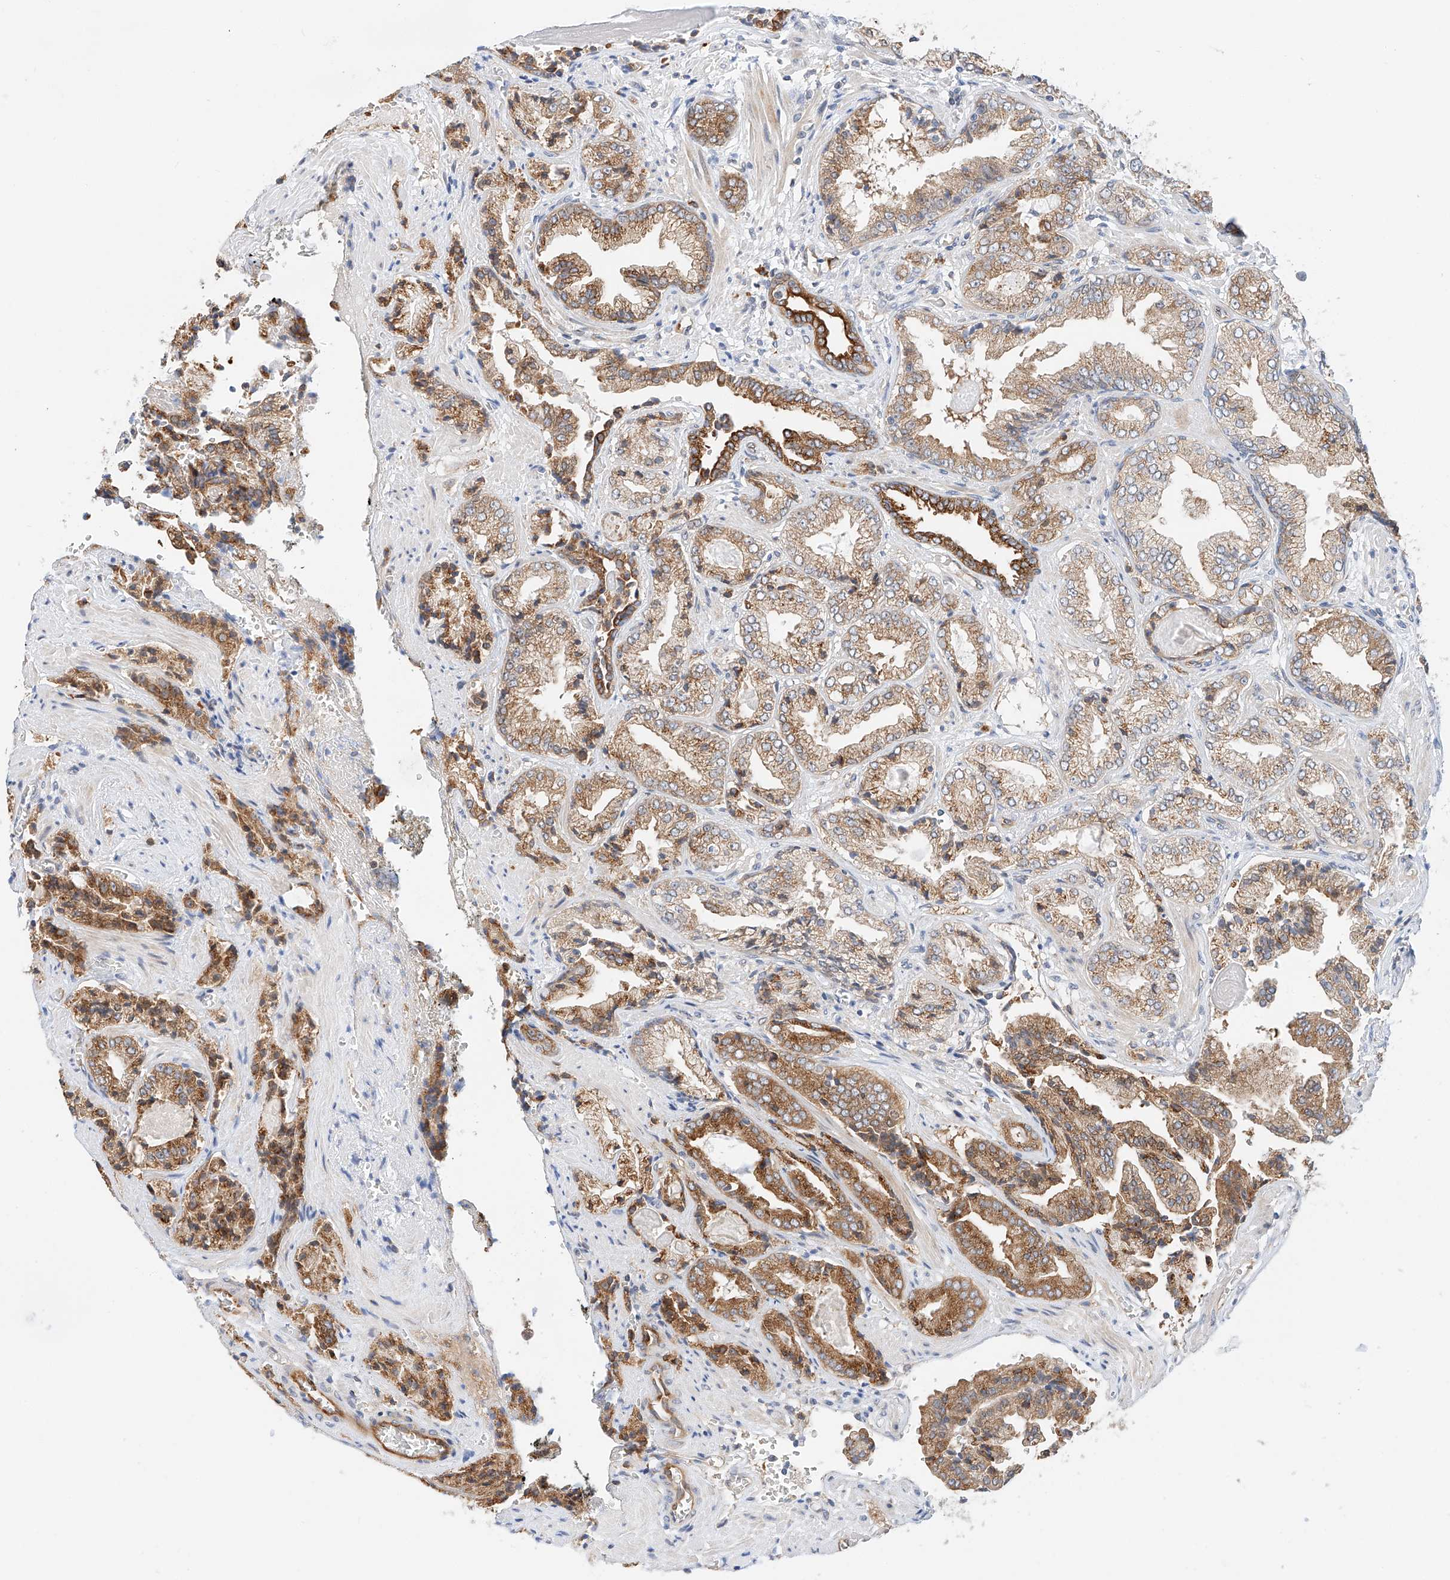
{"staining": {"intensity": "moderate", "quantity": "25%-75%", "location": "cytoplasmic/membranous"}, "tissue": "prostate cancer", "cell_type": "Tumor cells", "image_type": "cancer", "snomed": [{"axis": "morphology", "description": "Adenocarcinoma, High grade"}, {"axis": "topography", "description": "Prostate"}], "caption": "Protein expression analysis of prostate cancer displays moderate cytoplasmic/membranous staining in about 25%-75% of tumor cells.", "gene": "CARMIL1", "patient": {"sex": "male", "age": 71}}